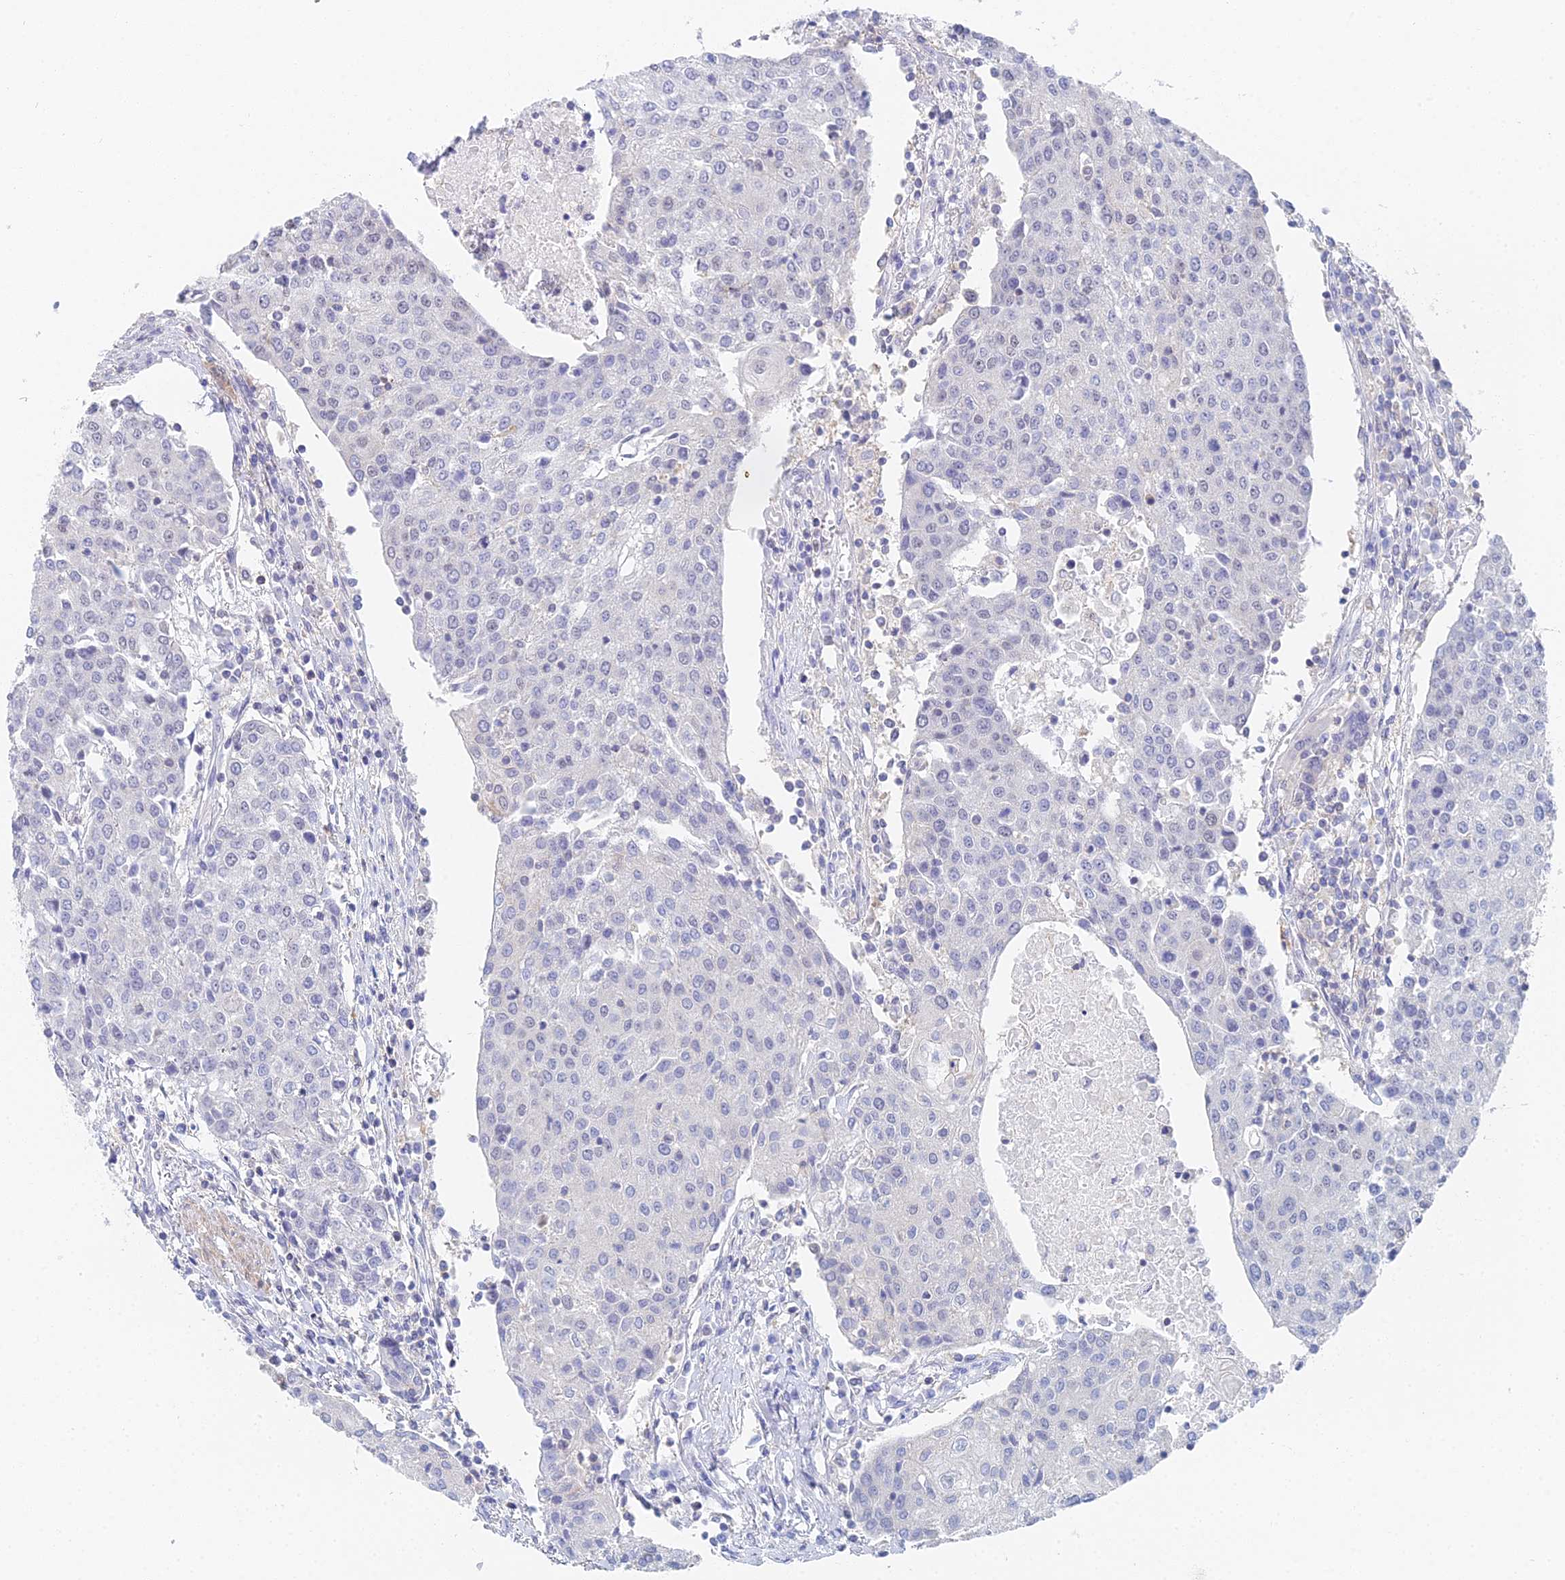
{"staining": {"intensity": "negative", "quantity": "none", "location": "none"}, "tissue": "urothelial cancer", "cell_type": "Tumor cells", "image_type": "cancer", "snomed": [{"axis": "morphology", "description": "Urothelial carcinoma, High grade"}, {"axis": "topography", "description": "Urinary bladder"}], "caption": "This photomicrograph is of urothelial cancer stained with immunohistochemistry (IHC) to label a protein in brown with the nuclei are counter-stained blue. There is no expression in tumor cells. (Stains: DAB IHC with hematoxylin counter stain, Microscopy: brightfield microscopy at high magnification).", "gene": "MCM2", "patient": {"sex": "female", "age": 85}}